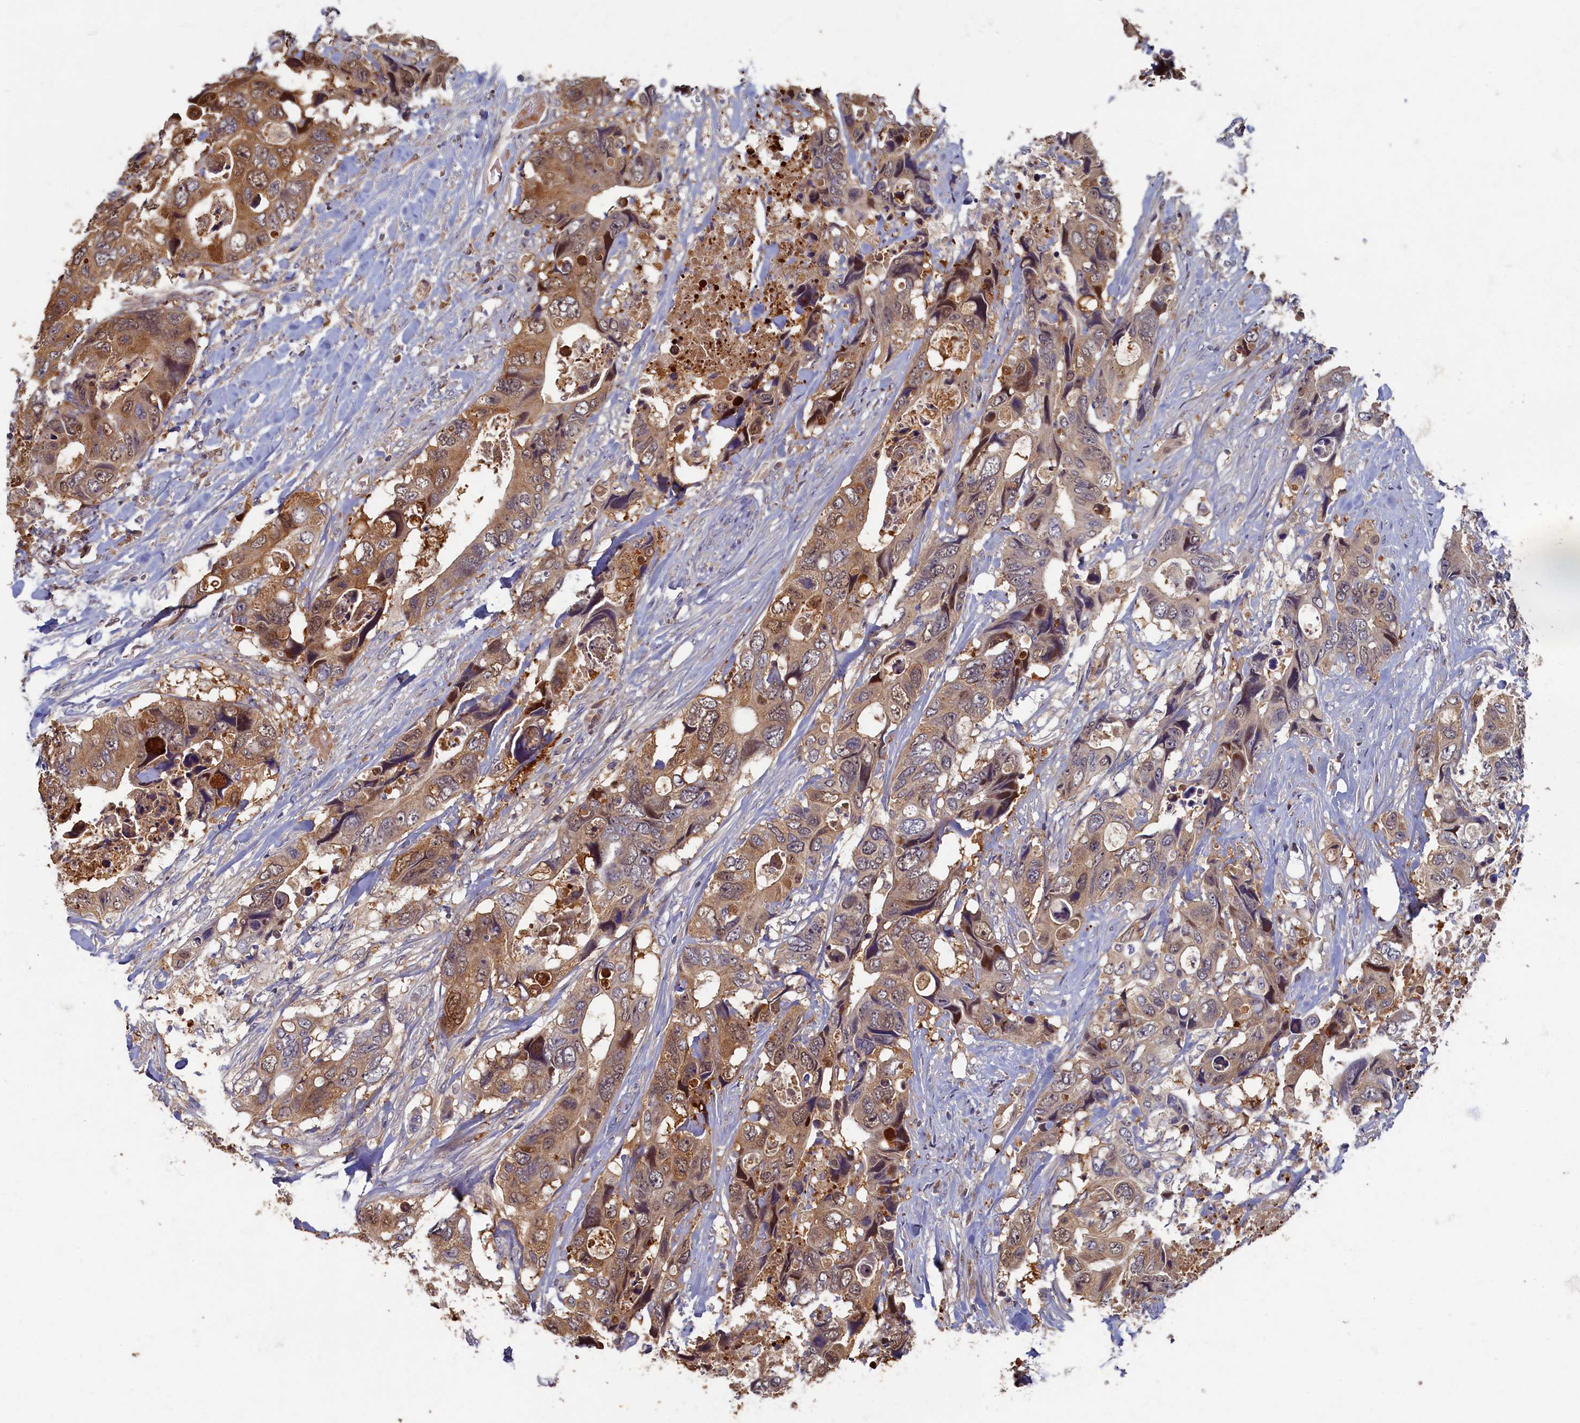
{"staining": {"intensity": "moderate", "quantity": ">75%", "location": "cytoplasmic/membranous"}, "tissue": "colorectal cancer", "cell_type": "Tumor cells", "image_type": "cancer", "snomed": [{"axis": "morphology", "description": "Adenocarcinoma, NOS"}, {"axis": "topography", "description": "Rectum"}], "caption": "About >75% of tumor cells in human colorectal cancer display moderate cytoplasmic/membranous protein positivity as visualized by brown immunohistochemical staining.", "gene": "HUNK", "patient": {"sex": "male", "age": 57}}